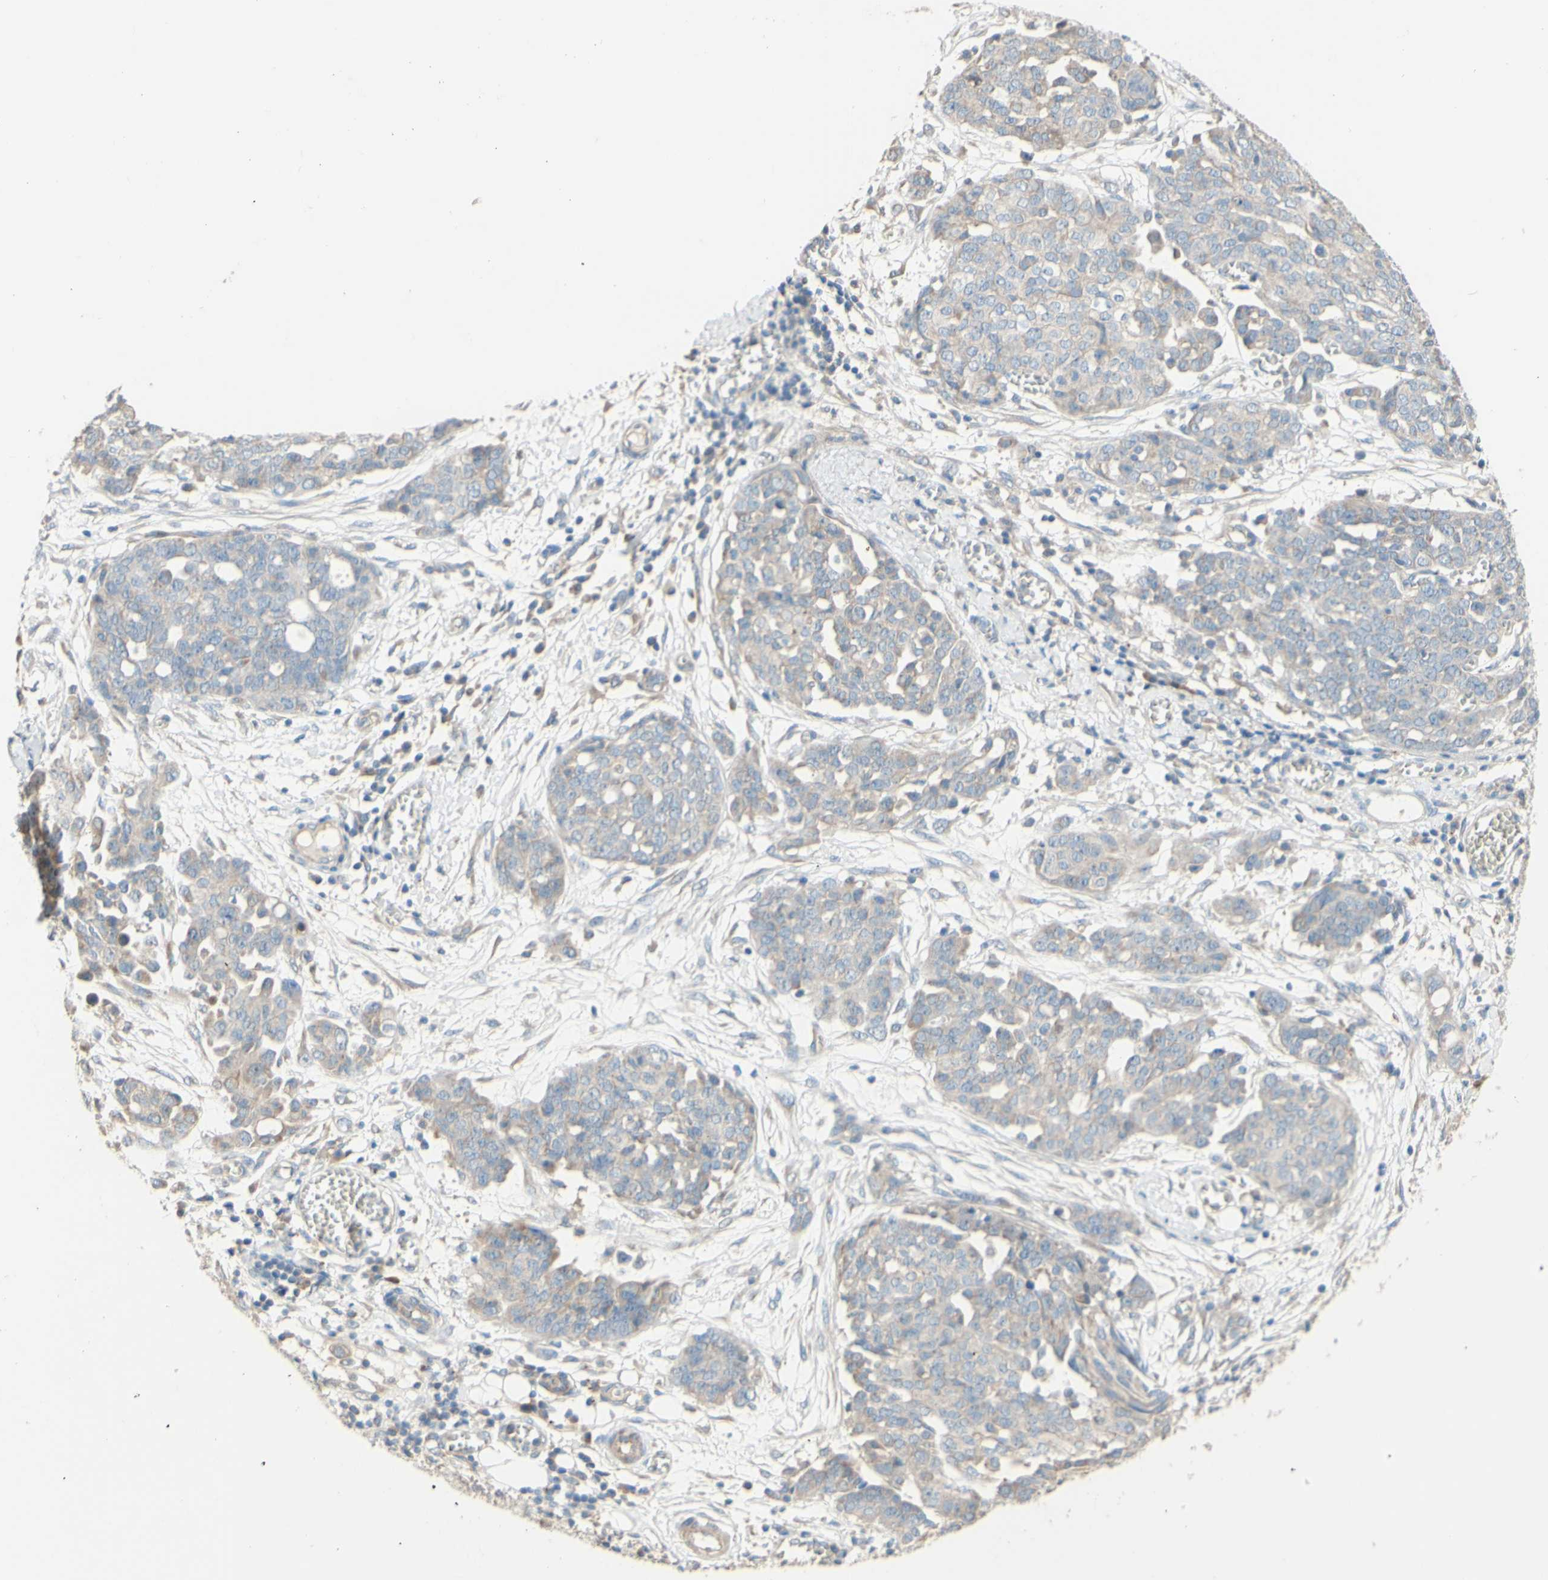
{"staining": {"intensity": "negative", "quantity": "none", "location": "none"}, "tissue": "ovarian cancer", "cell_type": "Tumor cells", "image_type": "cancer", "snomed": [{"axis": "morphology", "description": "Cystadenocarcinoma, serous, NOS"}, {"axis": "topography", "description": "Soft tissue"}, {"axis": "topography", "description": "Ovary"}], "caption": "Immunohistochemical staining of human serous cystadenocarcinoma (ovarian) demonstrates no significant expression in tumor cells.", "gene": "DKK3", "patient": {"sex": "female", "age": 57}}